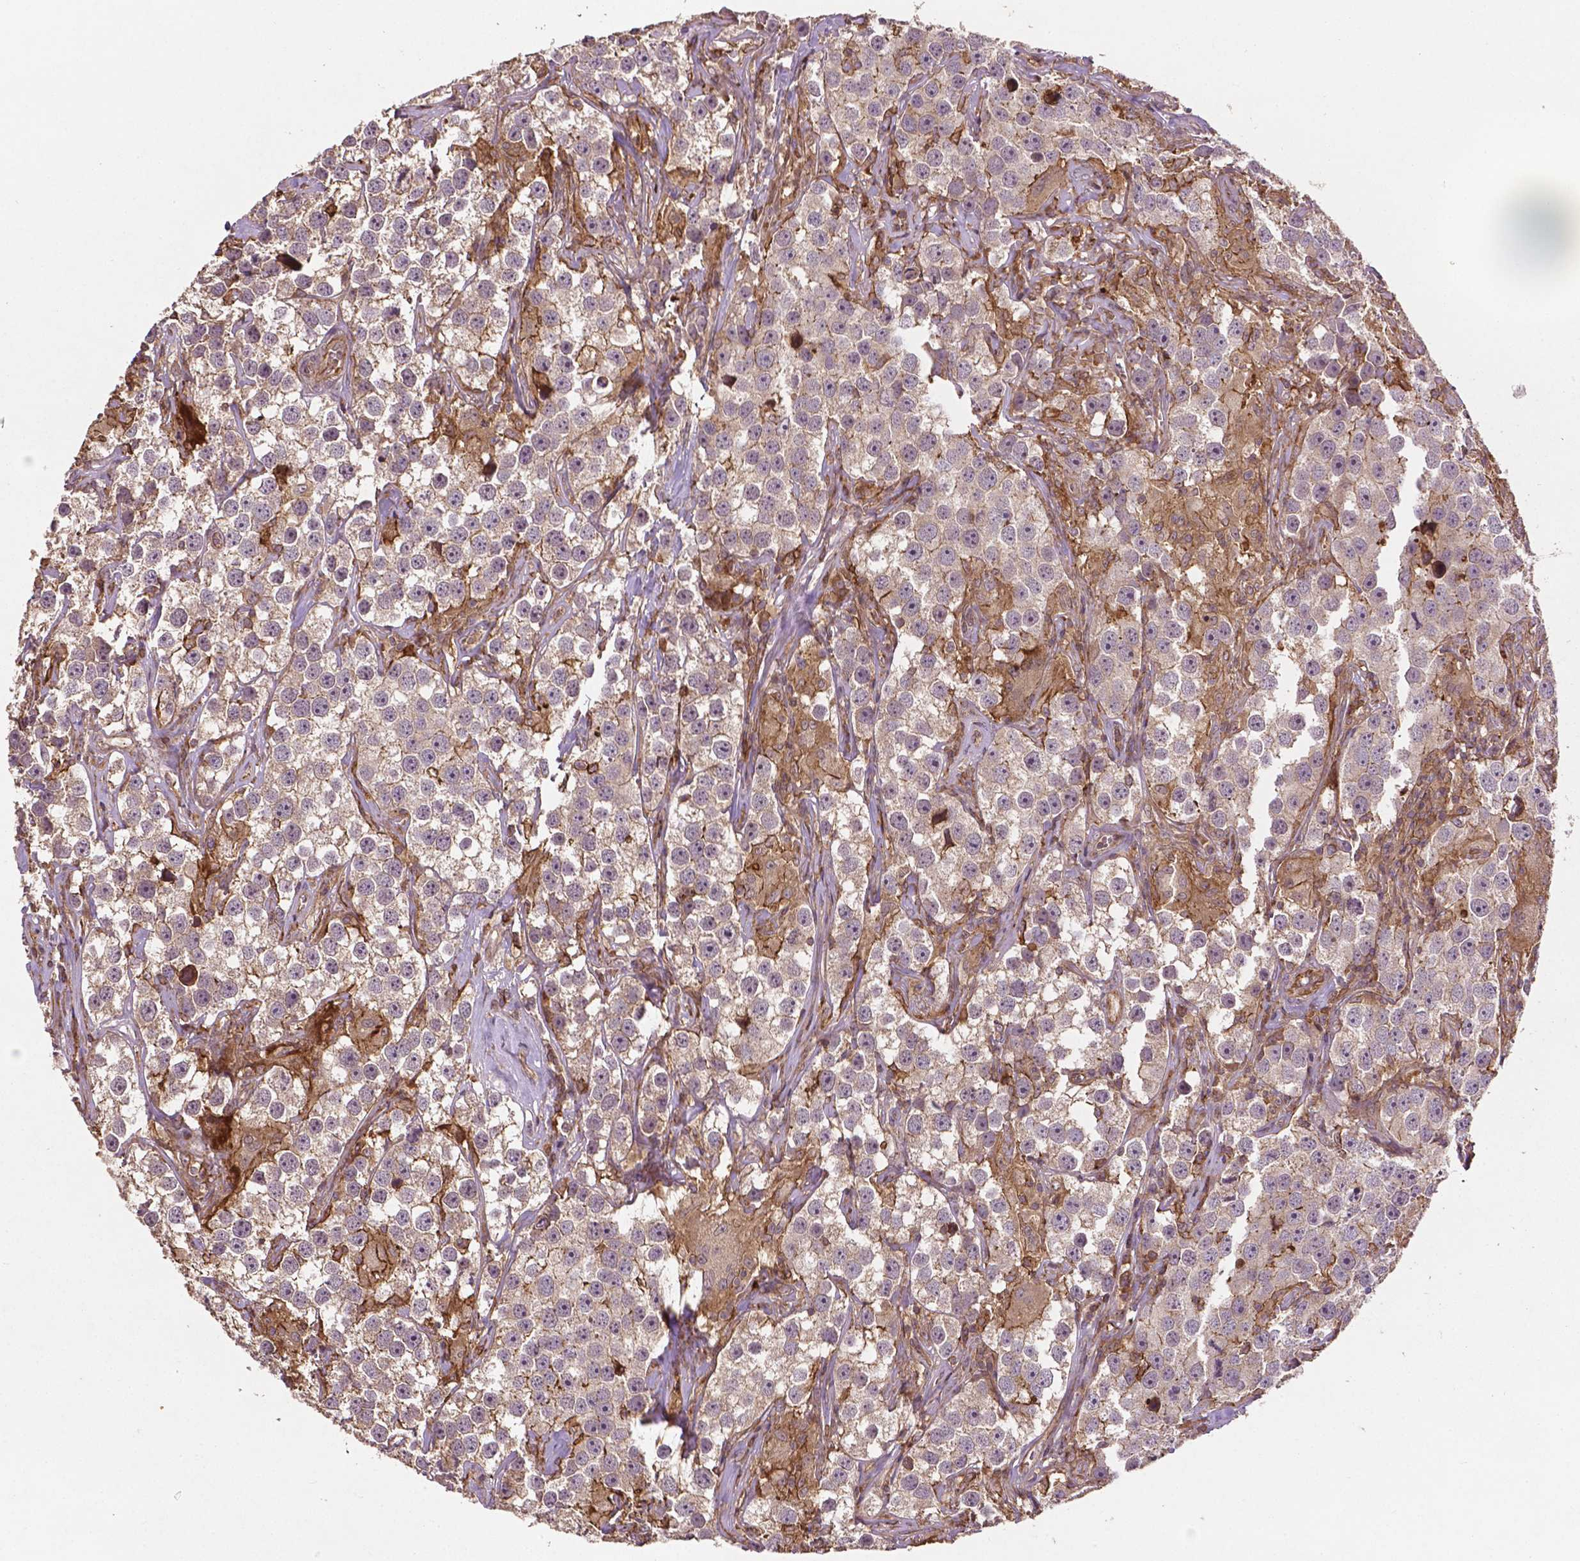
{"staining": {"intensity": "negative", "quantity": "none", "location": "none"}, "tissue": "testis cancer", "cell_type": "Tumor cells", "image_type": "cancer", "snomed": [{"axis": "morphology", "description": "Seminoma, NOS"}, {"axis": "topography", "description": "Testis"}], "caption": "Tumor cells show no significant protein positivity in testis cancer (seminoma).", "gene": "ZMYND19", "patient": {"sex": "male", "age": 49}}